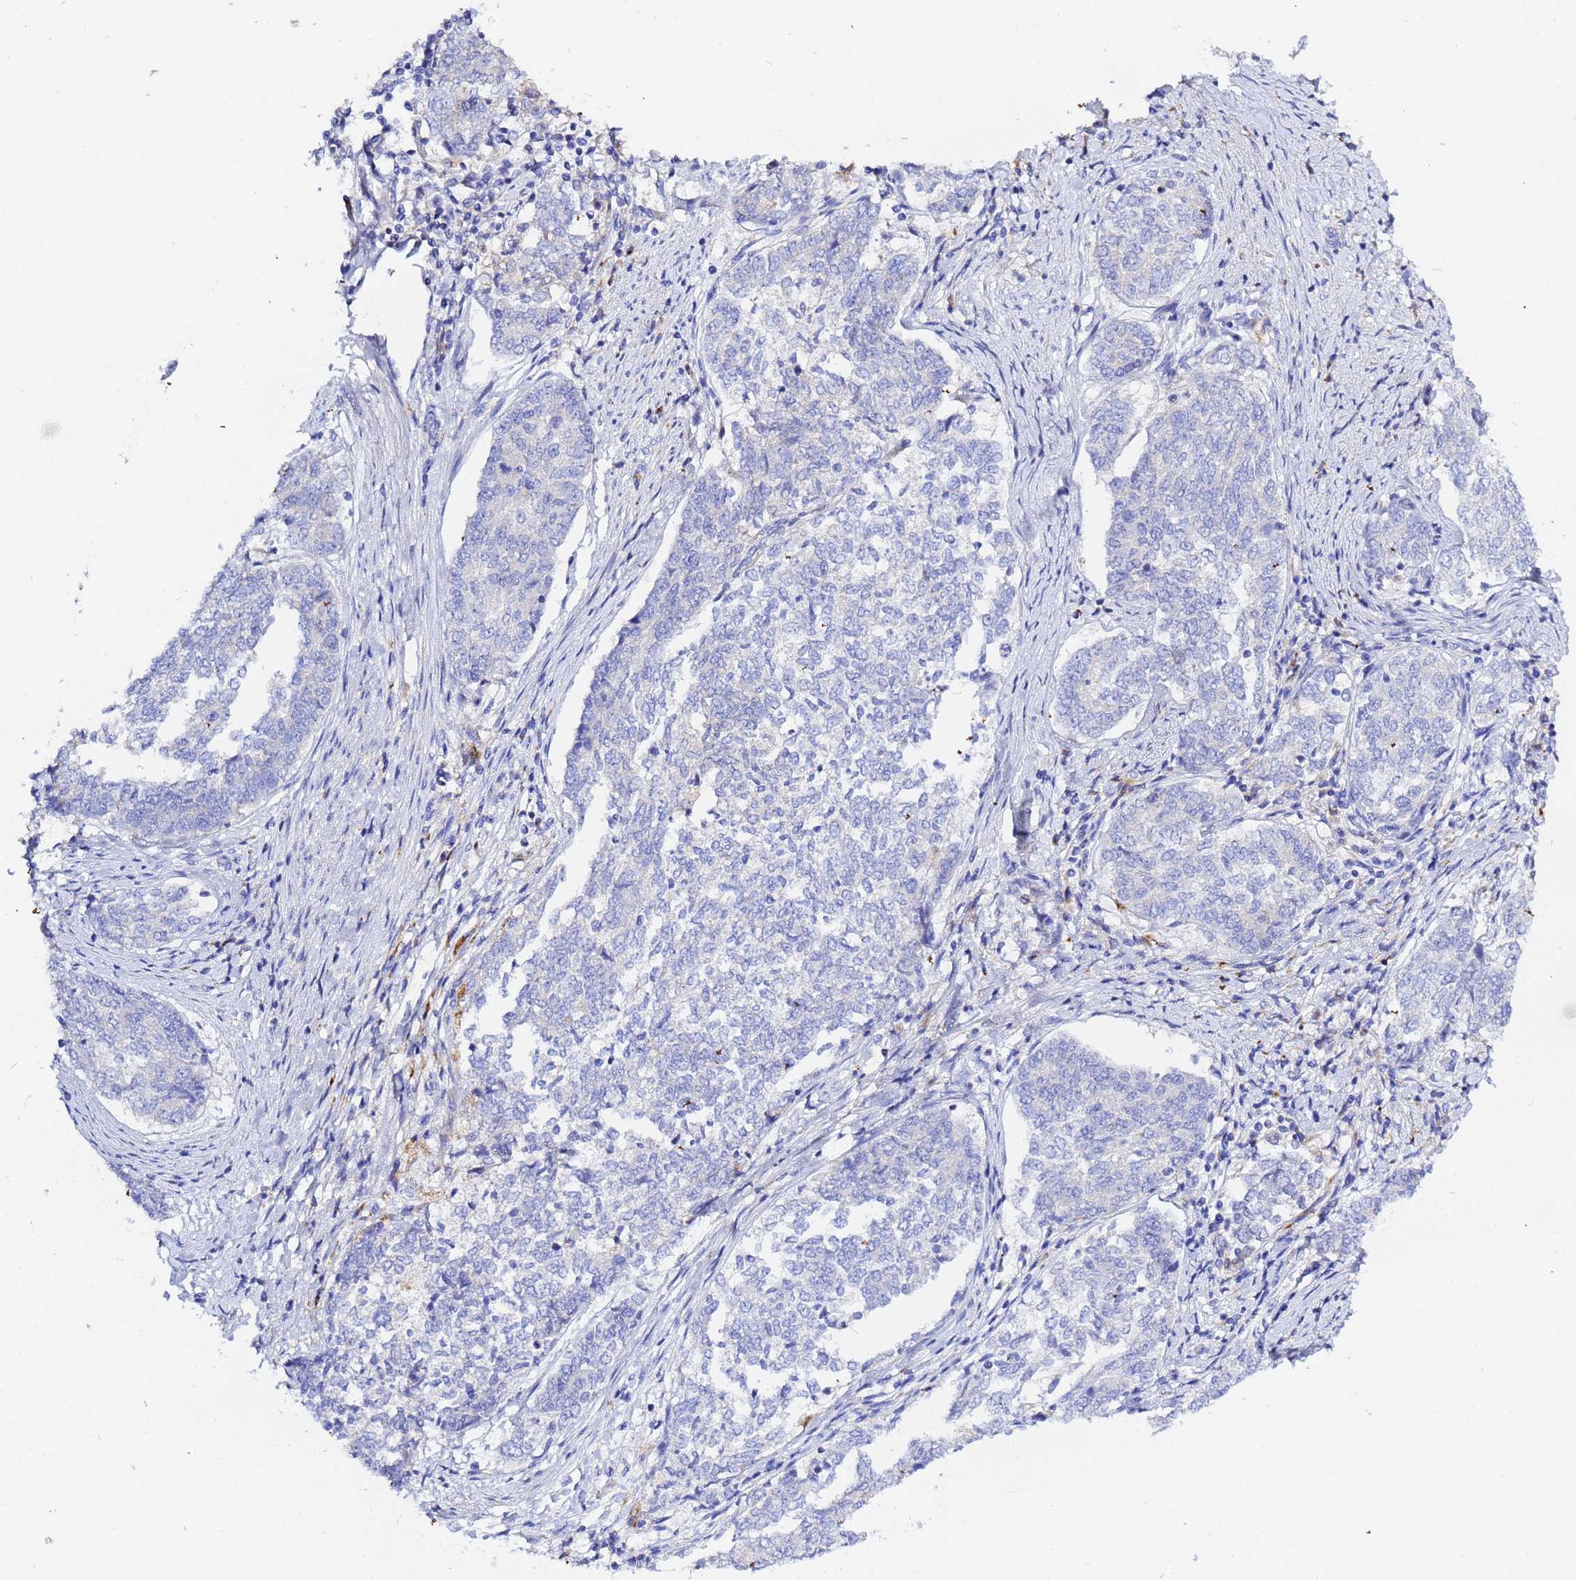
{"staining": {"intensity": "negative", "quantity": "none", "location": "none"}, "tissue": "endometrial cancer", "cell_type": "Tumor cells", "image_type": "cancer", "snomed": [{"axis": "morphology", "description": "Adenocarcinoma, NOS"}, {"axis": "topography", "description": "Endometrium"}], "caption": "DAB immunohistochemical staining of human endometrial adenocarcinoma shows no significant expression in tumor cells.", "gene": "VTI1B", "patient": {"sex": "female", "age": 80}}